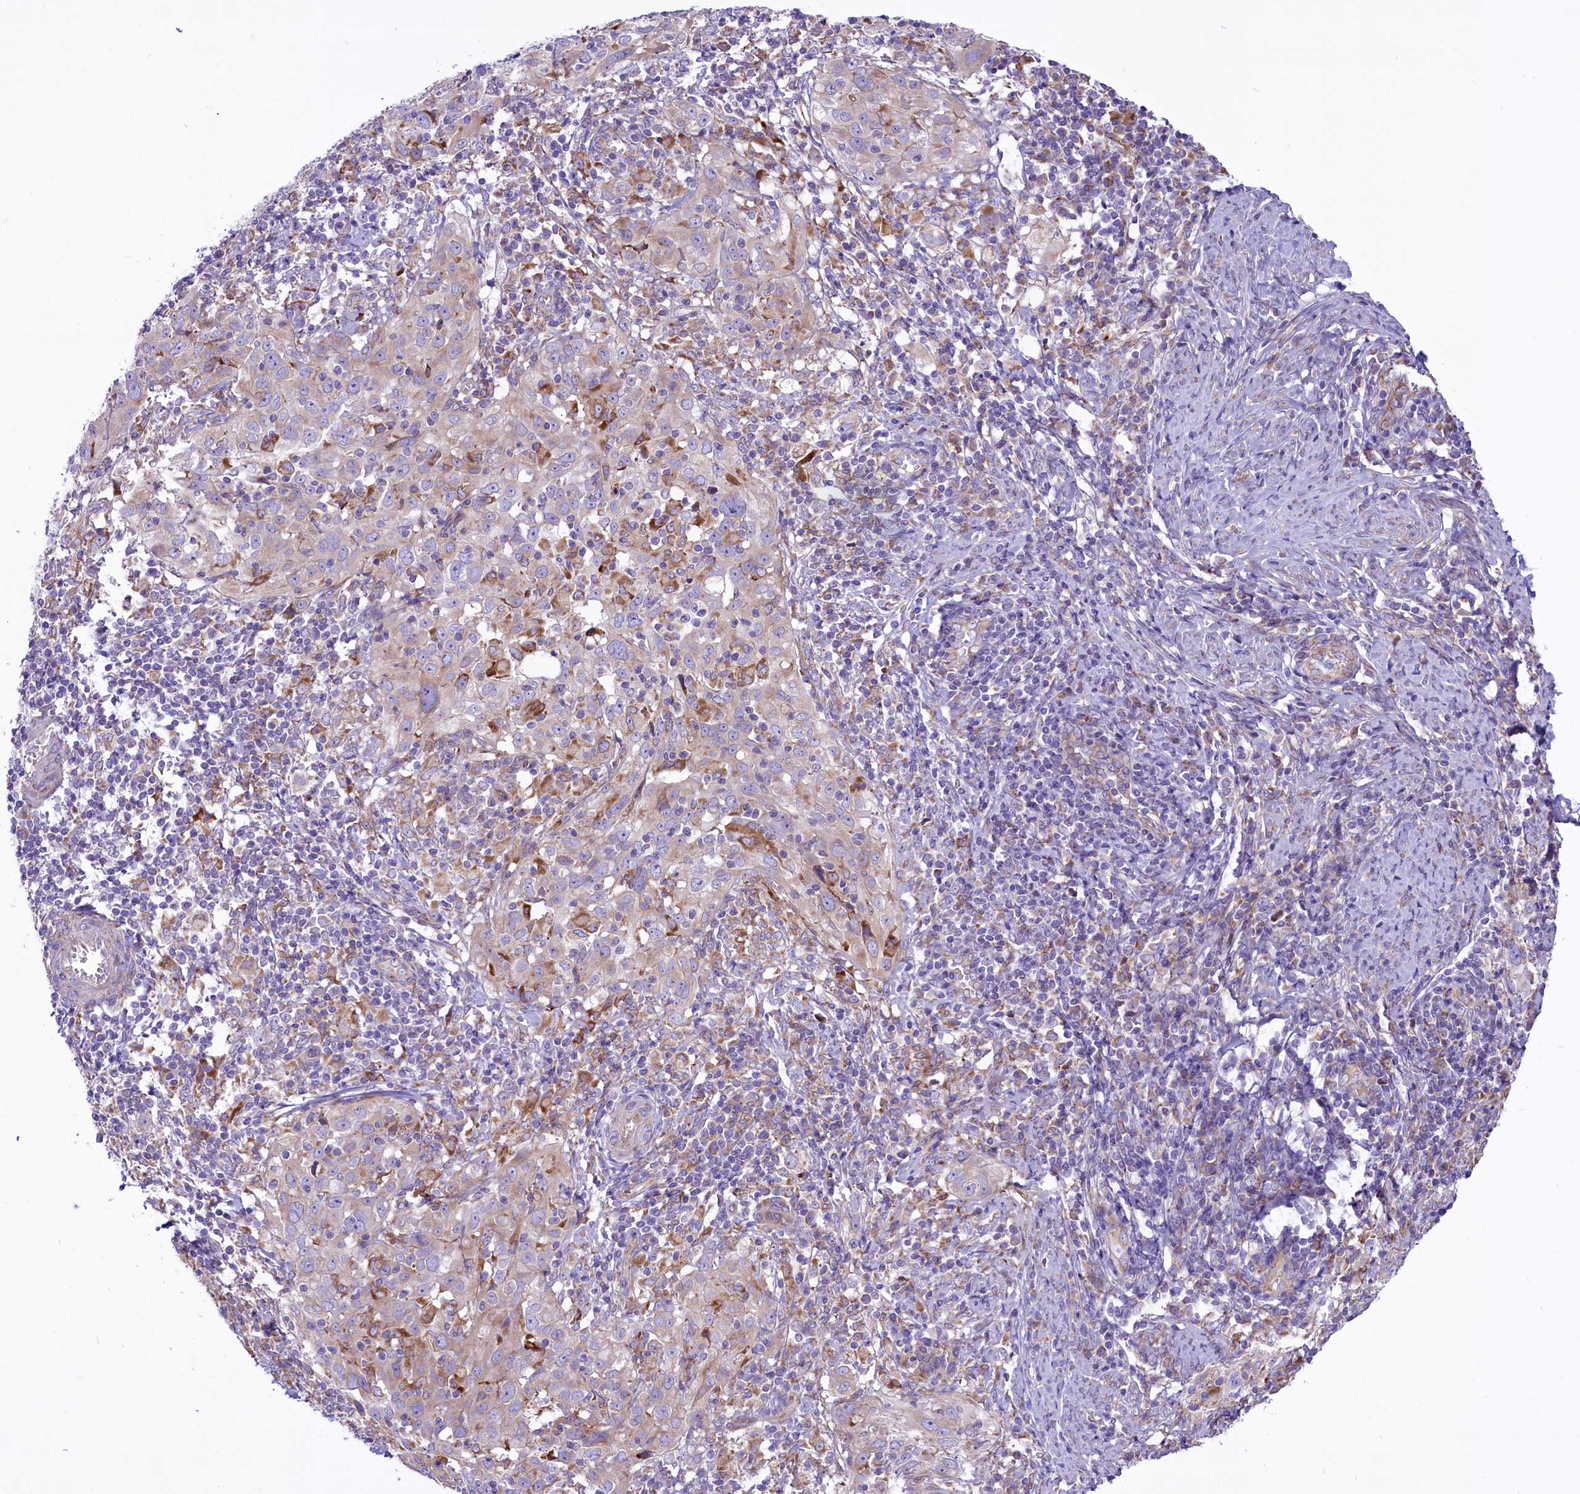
{"staining": {"intensity": "moderate", "quantity": "<25%", "location": "cytoplasmic/membranous"}, "tissue": "cervical cancer", "cell_type": "Tumor cells", "image_type": "cancer", "snomed": [{"axis": "morphology", "description": "Normal tissue, NOS"}, {"axis": "morphology", "description": "Squamous cell carcinoma, NOS"}, {"axis": "topography", "description": "Cervix"}], "caption": "Cervical squamous cell carcinoma stained for a protein reveals moderate cytoplasmic/membranous positivity in tumor cells. Ihc stains the protein in brown and the nuclei are stained blue.", "gene": "PTPRU", "patient": {"sex": "female", "age": 31}}